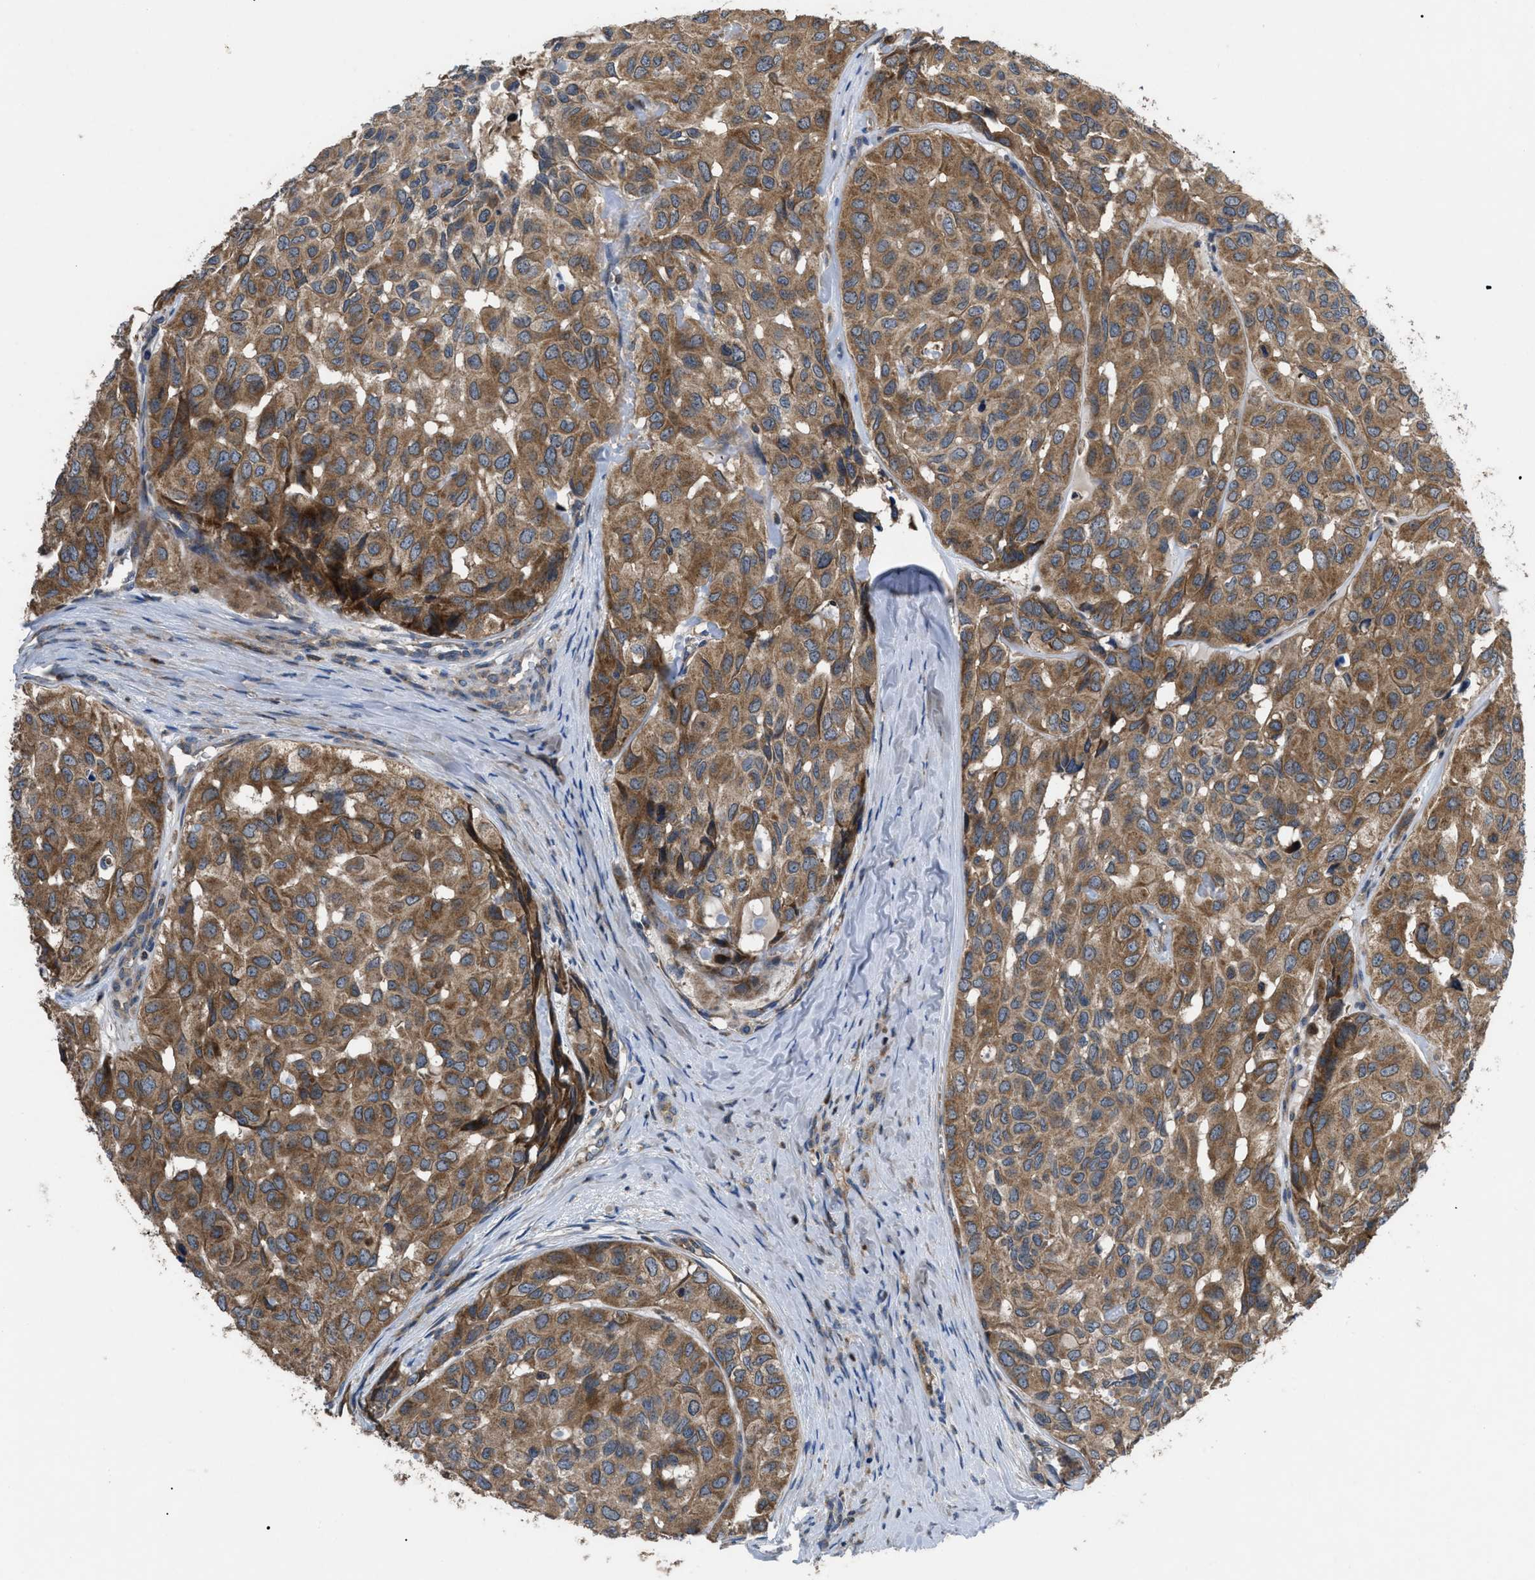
{"staining": {"intensity": "moderate", "quantity": ">75%", "location": "cytoplasmic/membranous"}, "tissue": "head and neck cancer", "cell_type": "Tumor cells", "image_type": "cancer", "snomed": [{"axis": "morphology", "description": "Adenocarcinoma, NOS"}, {"axis": "topography", "description": "Salivary gland, NOS"}, {"axis": "topography", "description": "Head-Neck"}], "caption": "DAB (3,3'-diaminobenzidine) immunohistochemical staining of head and neck cancer exhibits moderate cytoplasmic/membranous protein expression in about >75% of tumor cells. (IHC, brightfield microscopy, high magnification).", "gene": "YBEY", "patient": {"sex": "female", "age": 76}}